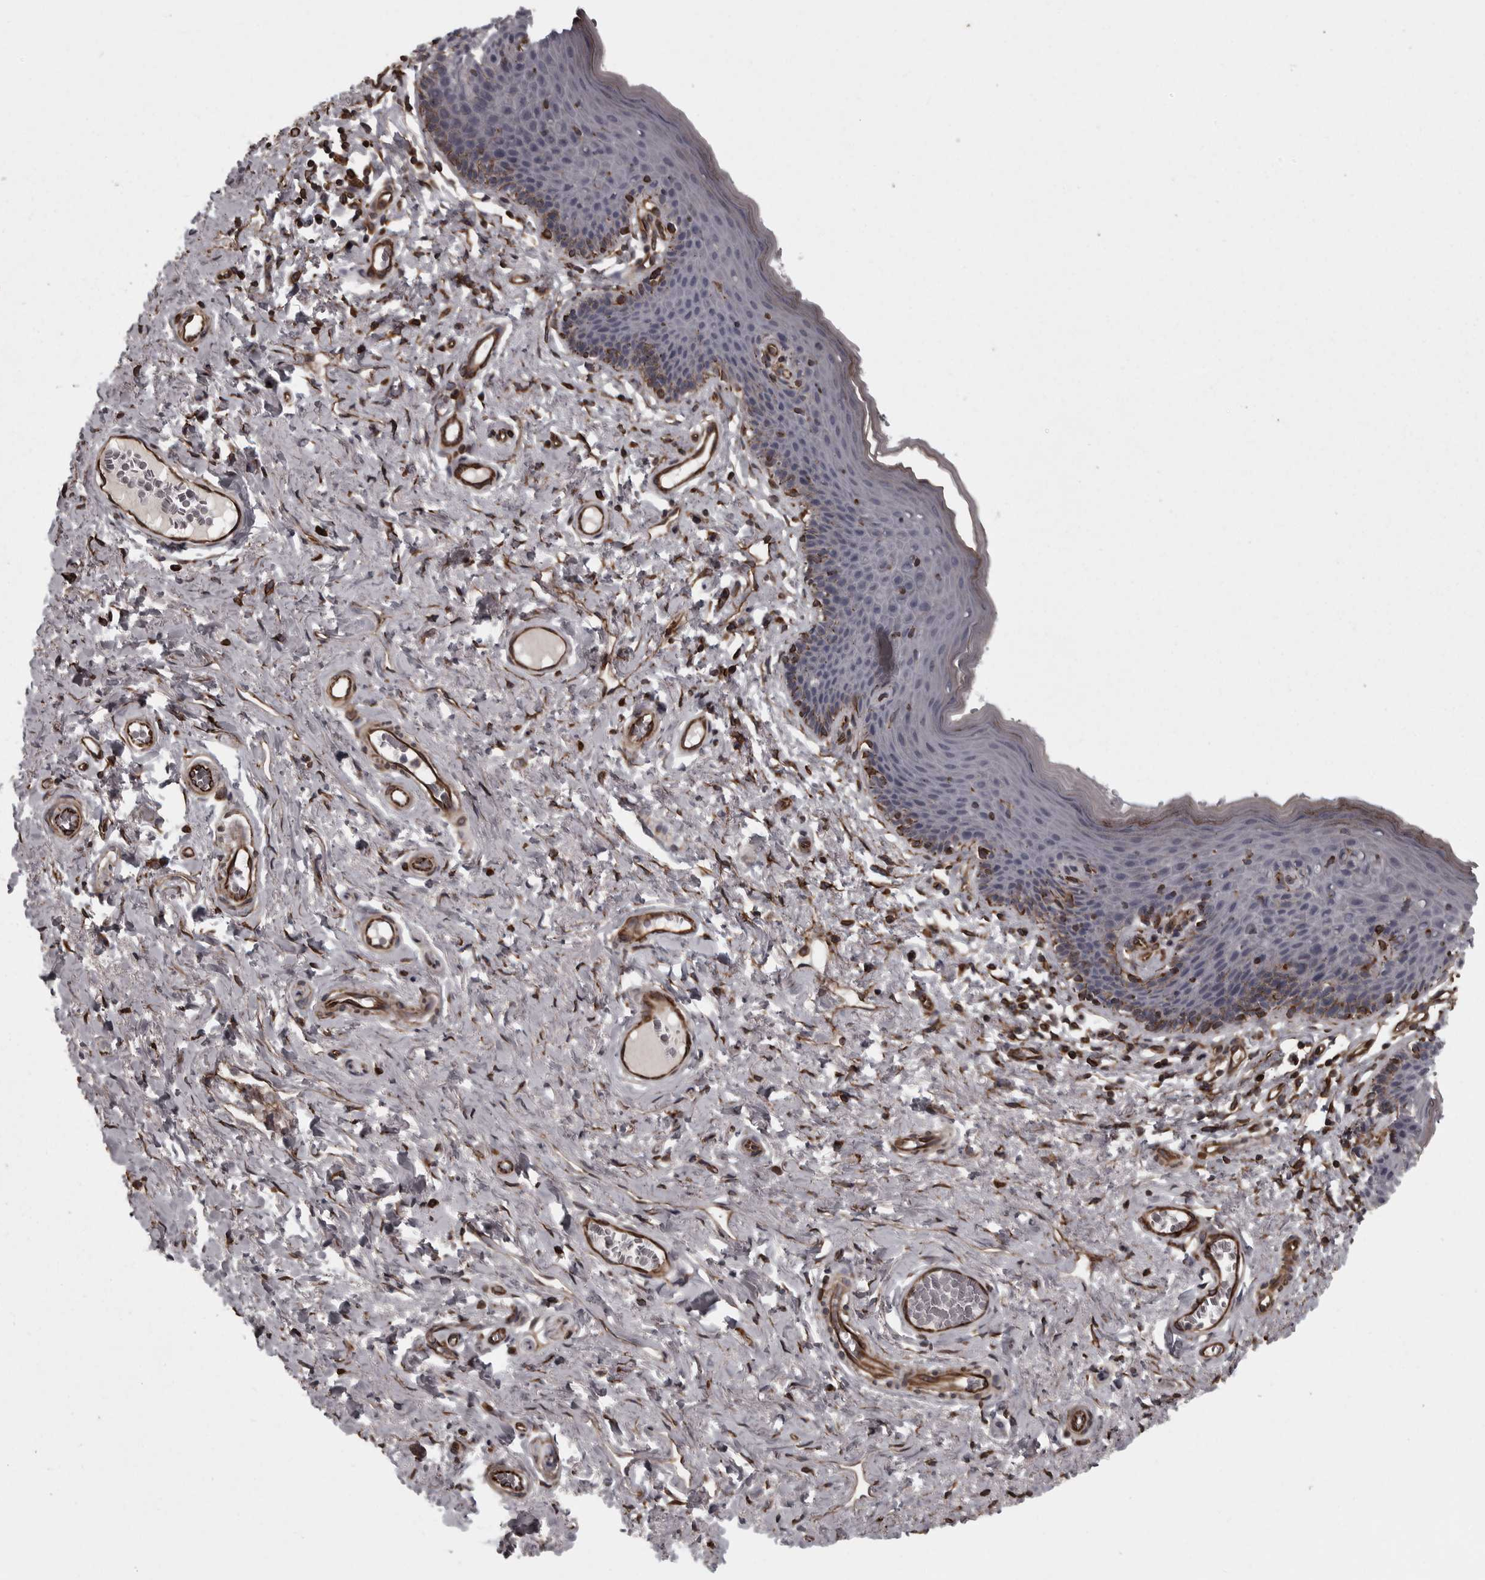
{"staining": {"intensity": "moderate", "quantity": "<25%", "location": "cytoplasmic/membranous"}, "tissue": "skin", "cell_type": "Epidermal cells", "image_type": "normal", "snomed": [{"axis": "morphology", "description": "Normal tissue, NOS"}, {"axis": "topography", "description": "Vulva"}], "caption": "Immunohistochemical staining of unremarkable skin exhibits <25% levels of moderate cytoplasmic/membranous protein positivity in about <25% of epidermal cells.", "gene": "FAAP100", "patient": {"sex": "female", "age": 66}}